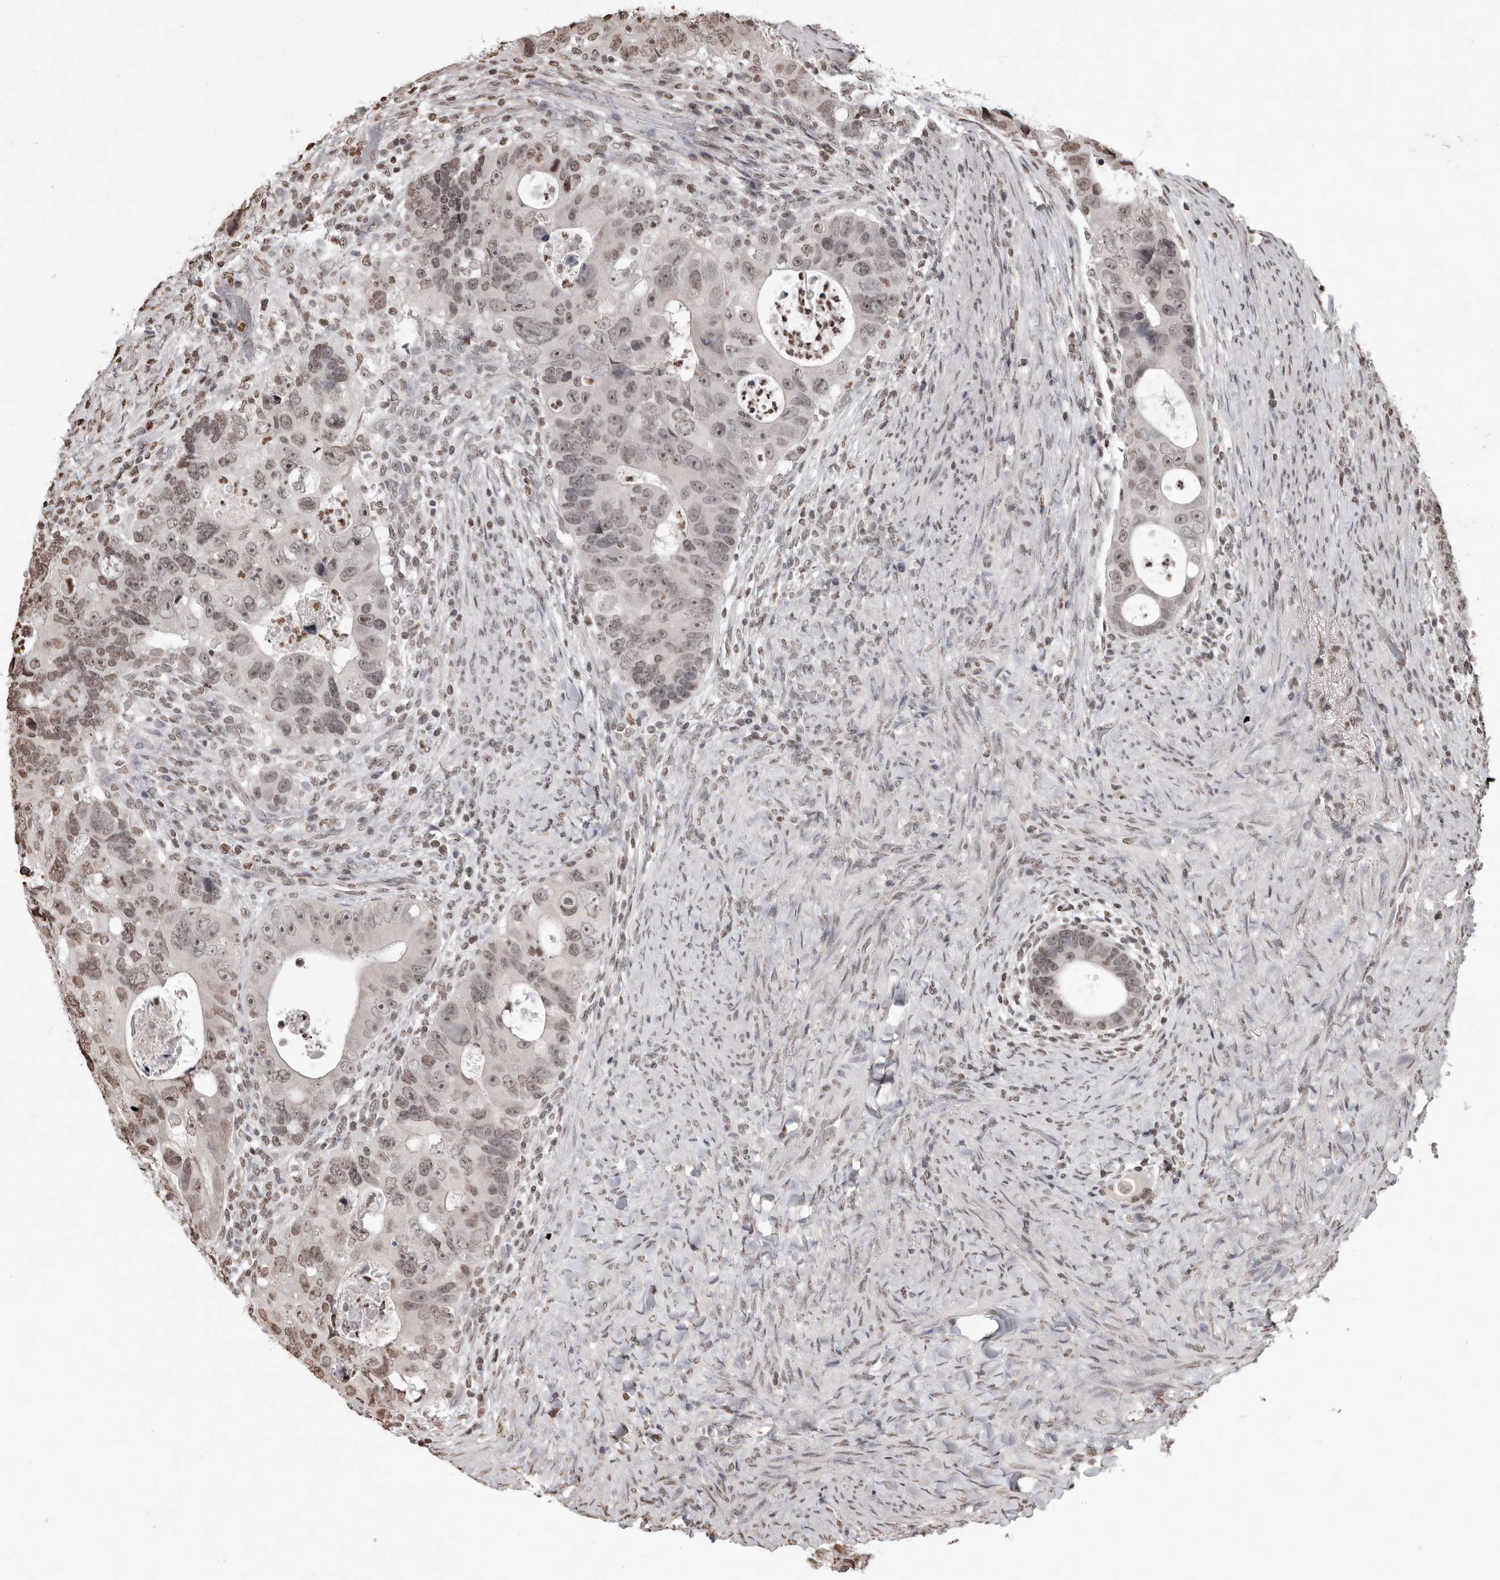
{"staining": {"intensity": "weak", "quantity": ">75%", "location": "nuclear"}, "tissue": "colorectal cancer", "cell_type": "Tumor cells", "image_type": "cancer", "snomed": [{"axis": "morphology", "description": "Adenocarcinoma, NOS"}, {"axis": "topography", "description": "Rectum"}], "caption": "Brown immunohistochemical staining in human adenocarcinoma (colorectal) displays weak nuclear positivity in about >75% of tumor cells.", "gene": "WDR45", "patient": {"sex": "male", "age": 59}}